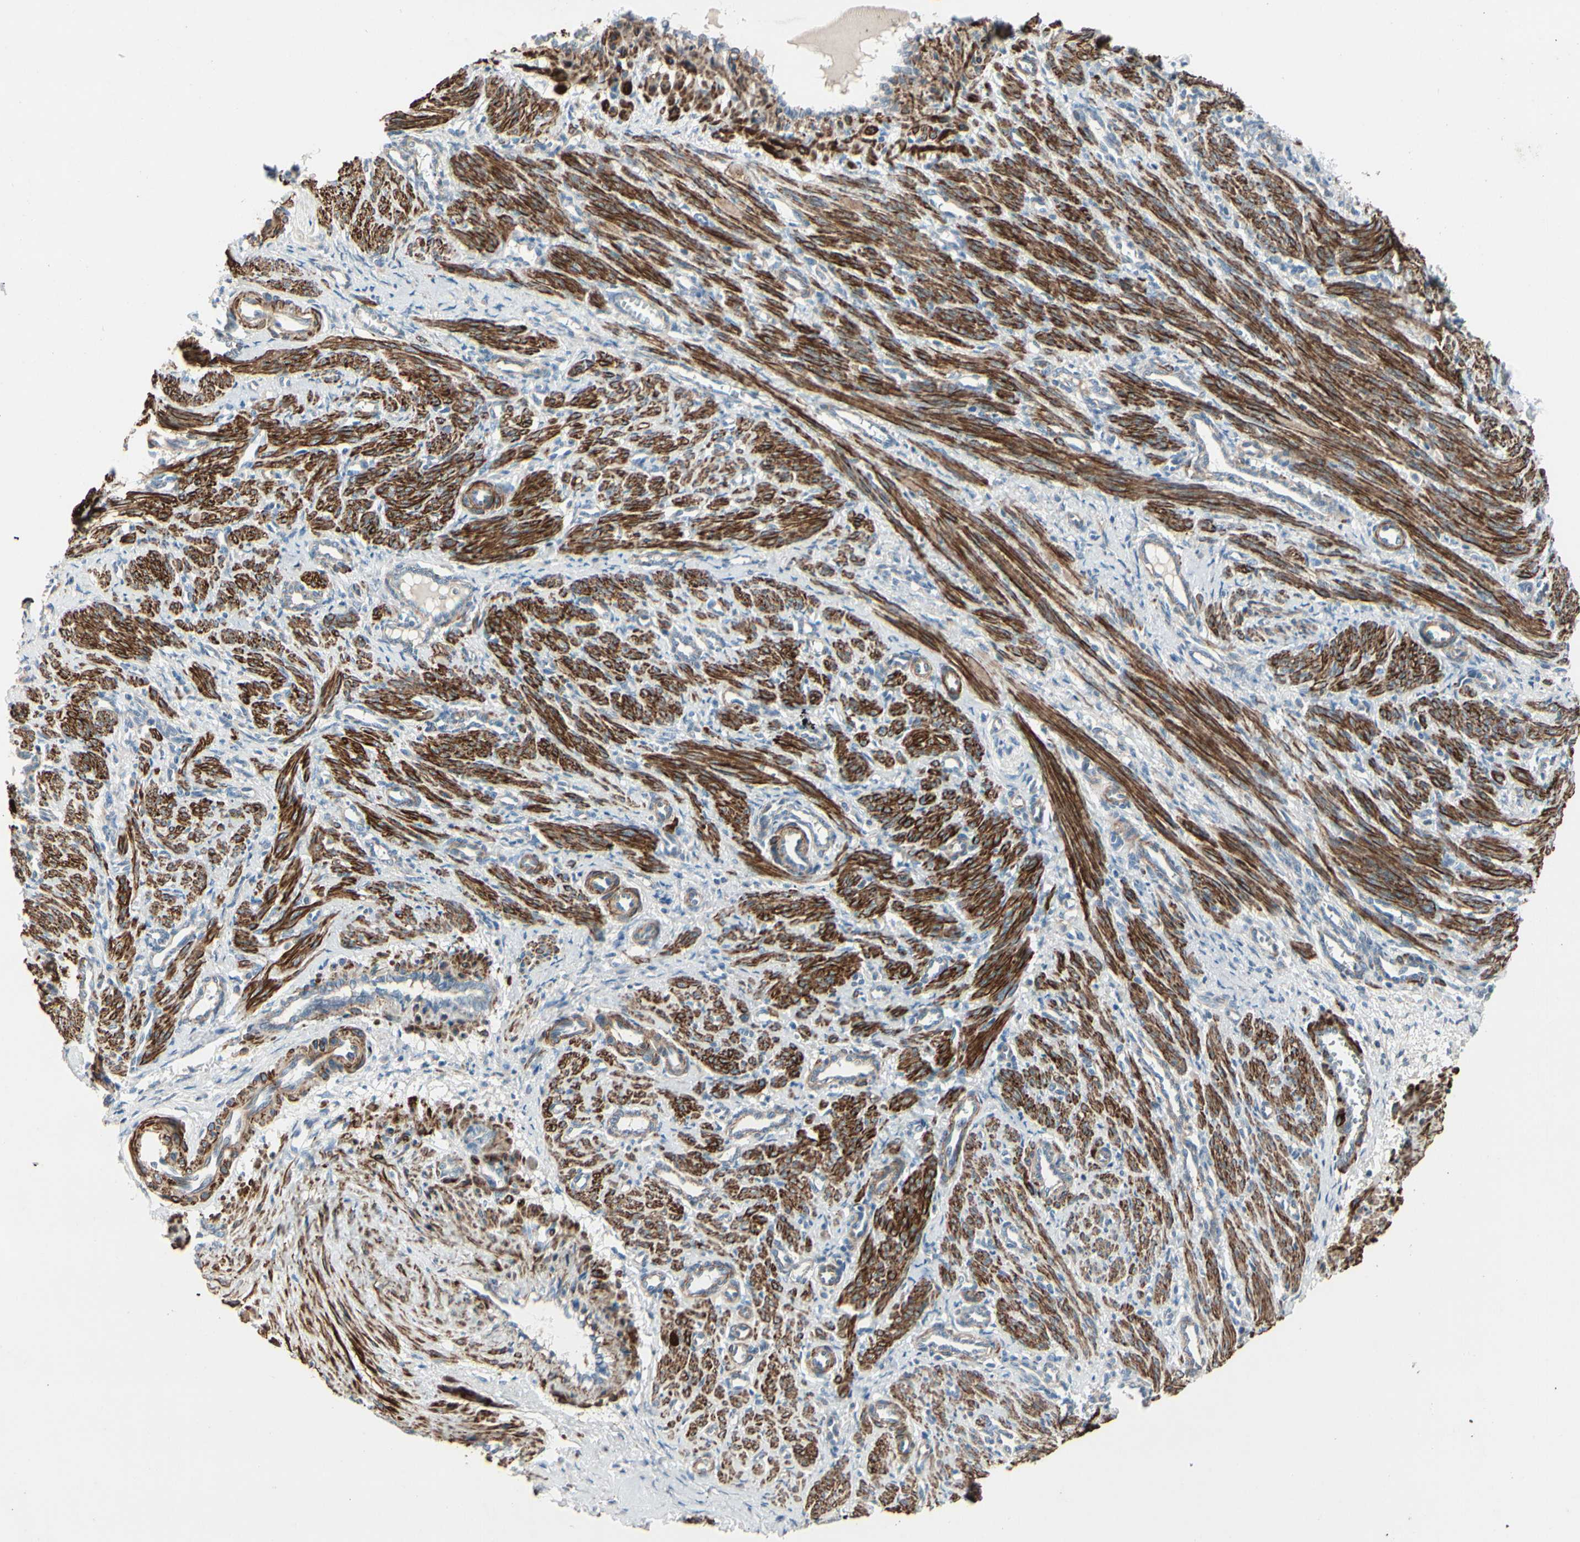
{"staining": {"intensity": "strong", "quantity": ">75%", "location": "cytoplasmic/membranous"}, "tissue": "smooth muscle", "cell_type": "Smooth muscle cells", "image_type": "normal", "snomed": [{"axis": "morphology", "description": "Normal tissue, NOS"}, {"axis": "topography", "description": "Endometrium"}], "caption": "Strong cytoplasmic/membranous expression is seen in approximately >75% of smooth muscle cells in unremarkable smooth muscle. The protein is shown in brown color, while the nuclei are stained blue.", "gene": "TPM1", "patient": {"sex": "female", "age": 33}}